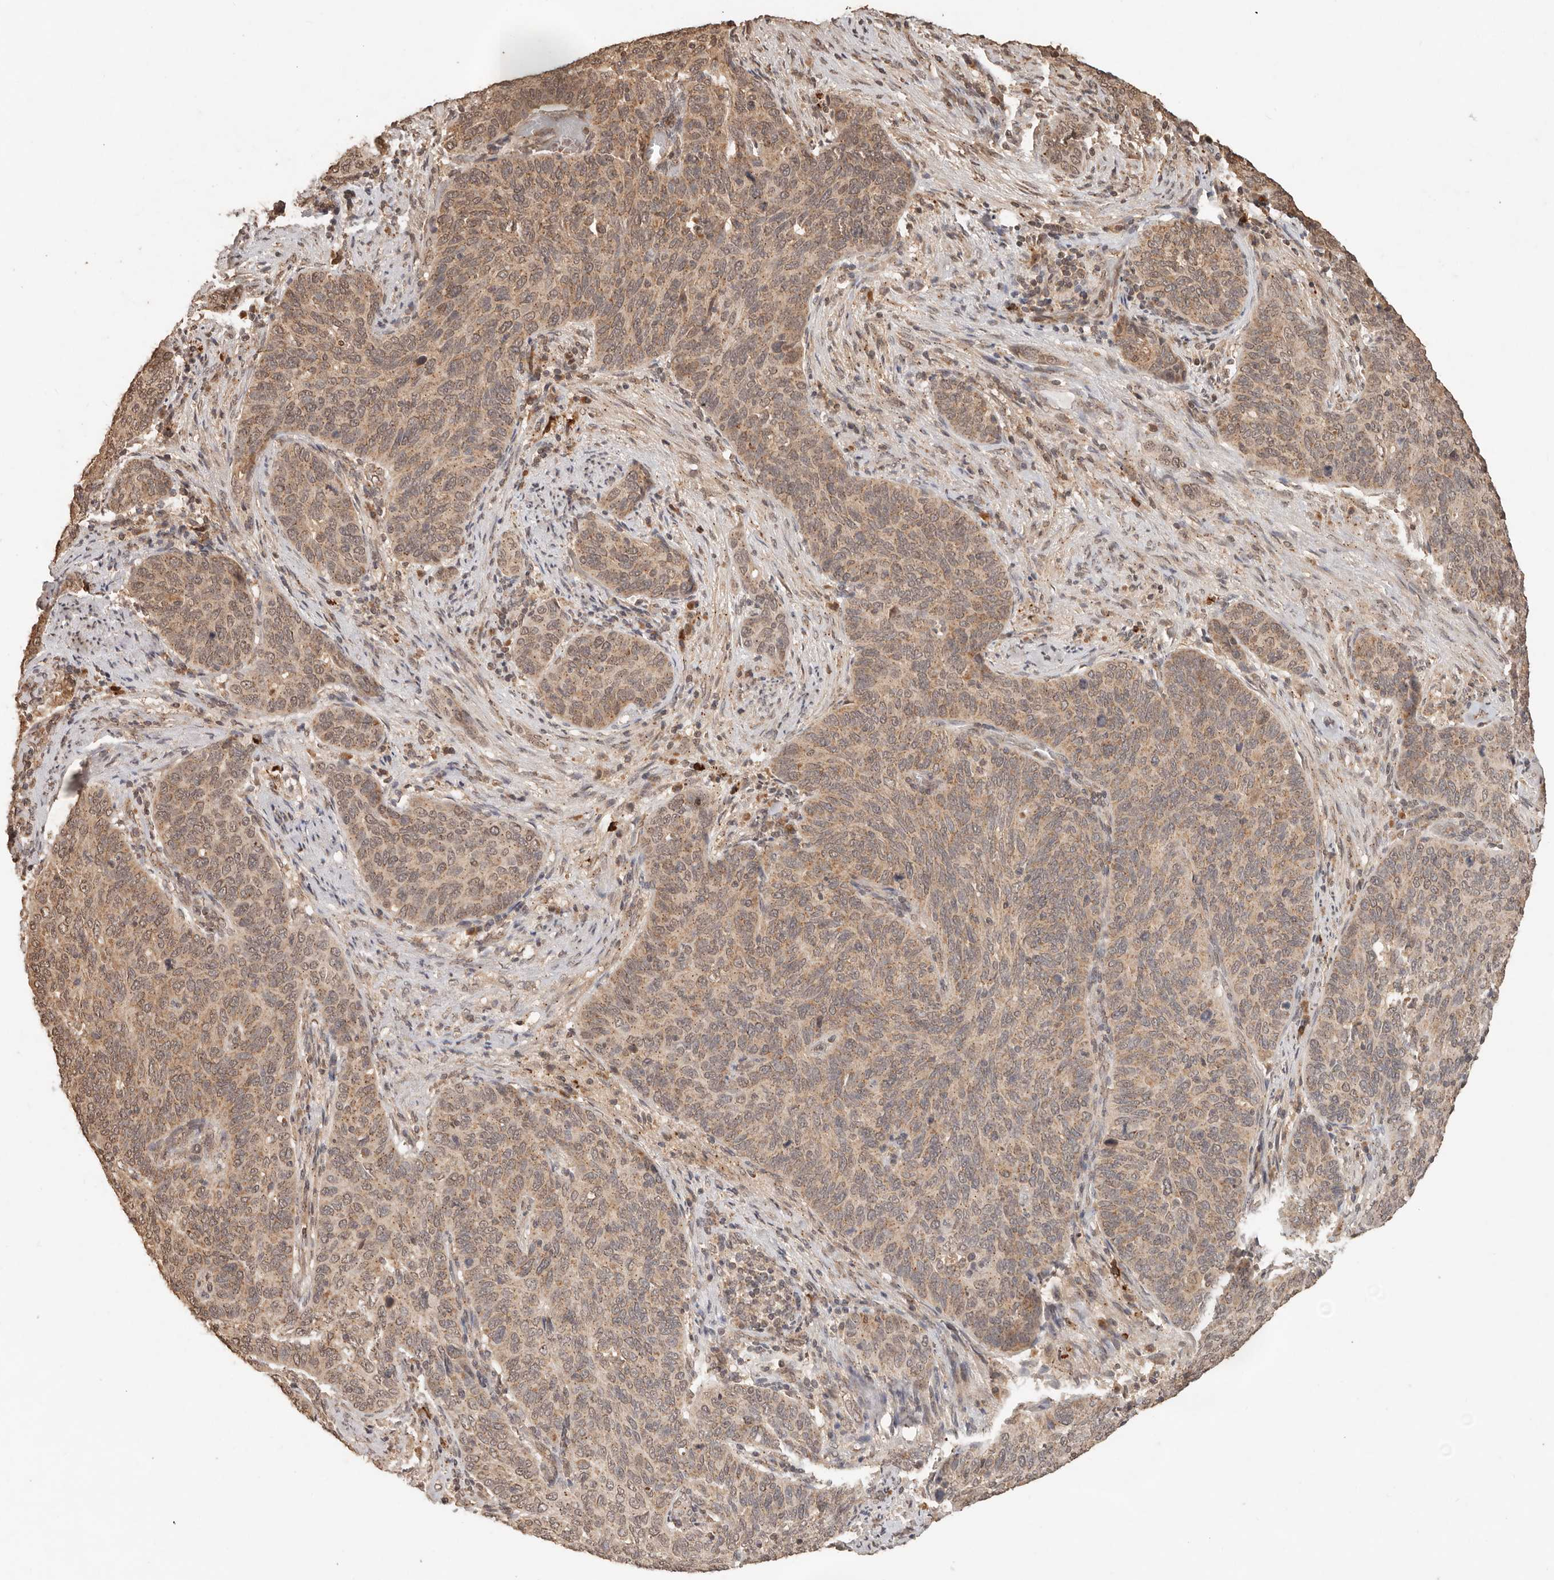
{"staining": {"intensity": "moderate", "quantity": ">75%", "location": "cytoplasmic/membranous,nuclear"}, "tissue": "cervical cancer", "cell_type": "Tumor cells", "image_type": "cancer", "snomed": [{"axis": "morphology", "description": "Squamous cell carcinoma, NOS"}, {"axis": "topography", "description": "Cervix"}], "caption": "This micrograph displays cervical cancer (squamous cell carcinoma) stained with immunohistochemistry (IHC) to label a protein in brown. The cytoplasmic/membranous and nuclear of tumor cells show moderate positivity for the protein. Nuclei are counter-stained blue.", "gene": "LMO4", "patient": {"sex": "female", "age": 60}}